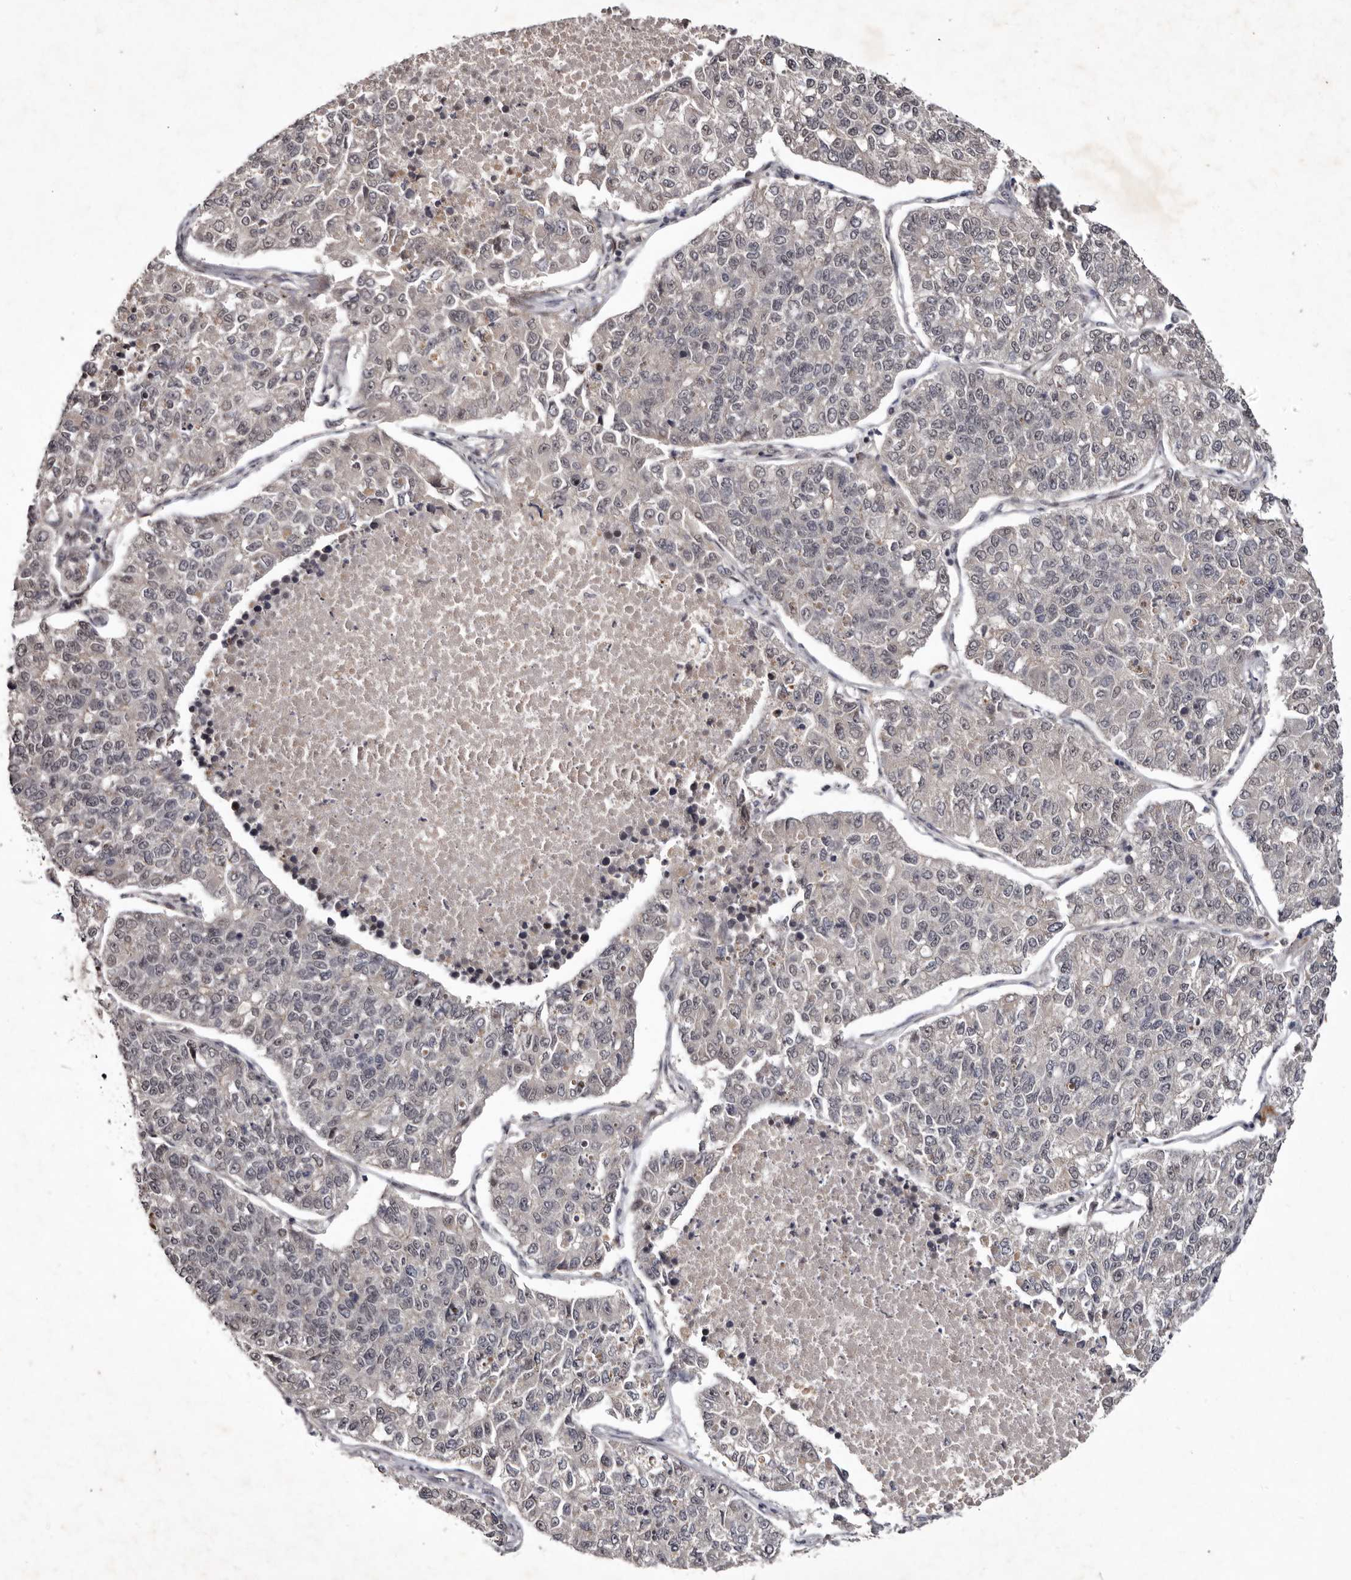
{"staining": {"intensity": "negative", "quantity": "none", "location": "none"}, "tissue": "lung cancer", "cell_type": "Tumor cells", "image_type": "cancer", "snomed": [{"axis": "morphology", "description": "Adenocarcinoma, NOS"}, {"axis": "topography", "description": "Lung"}], "caption": "Tumor cells are negative for brown protein staining in lung adenocarcinoma.", "gene": "ABL1", "patient": {"sex": "male", "age": 49}}